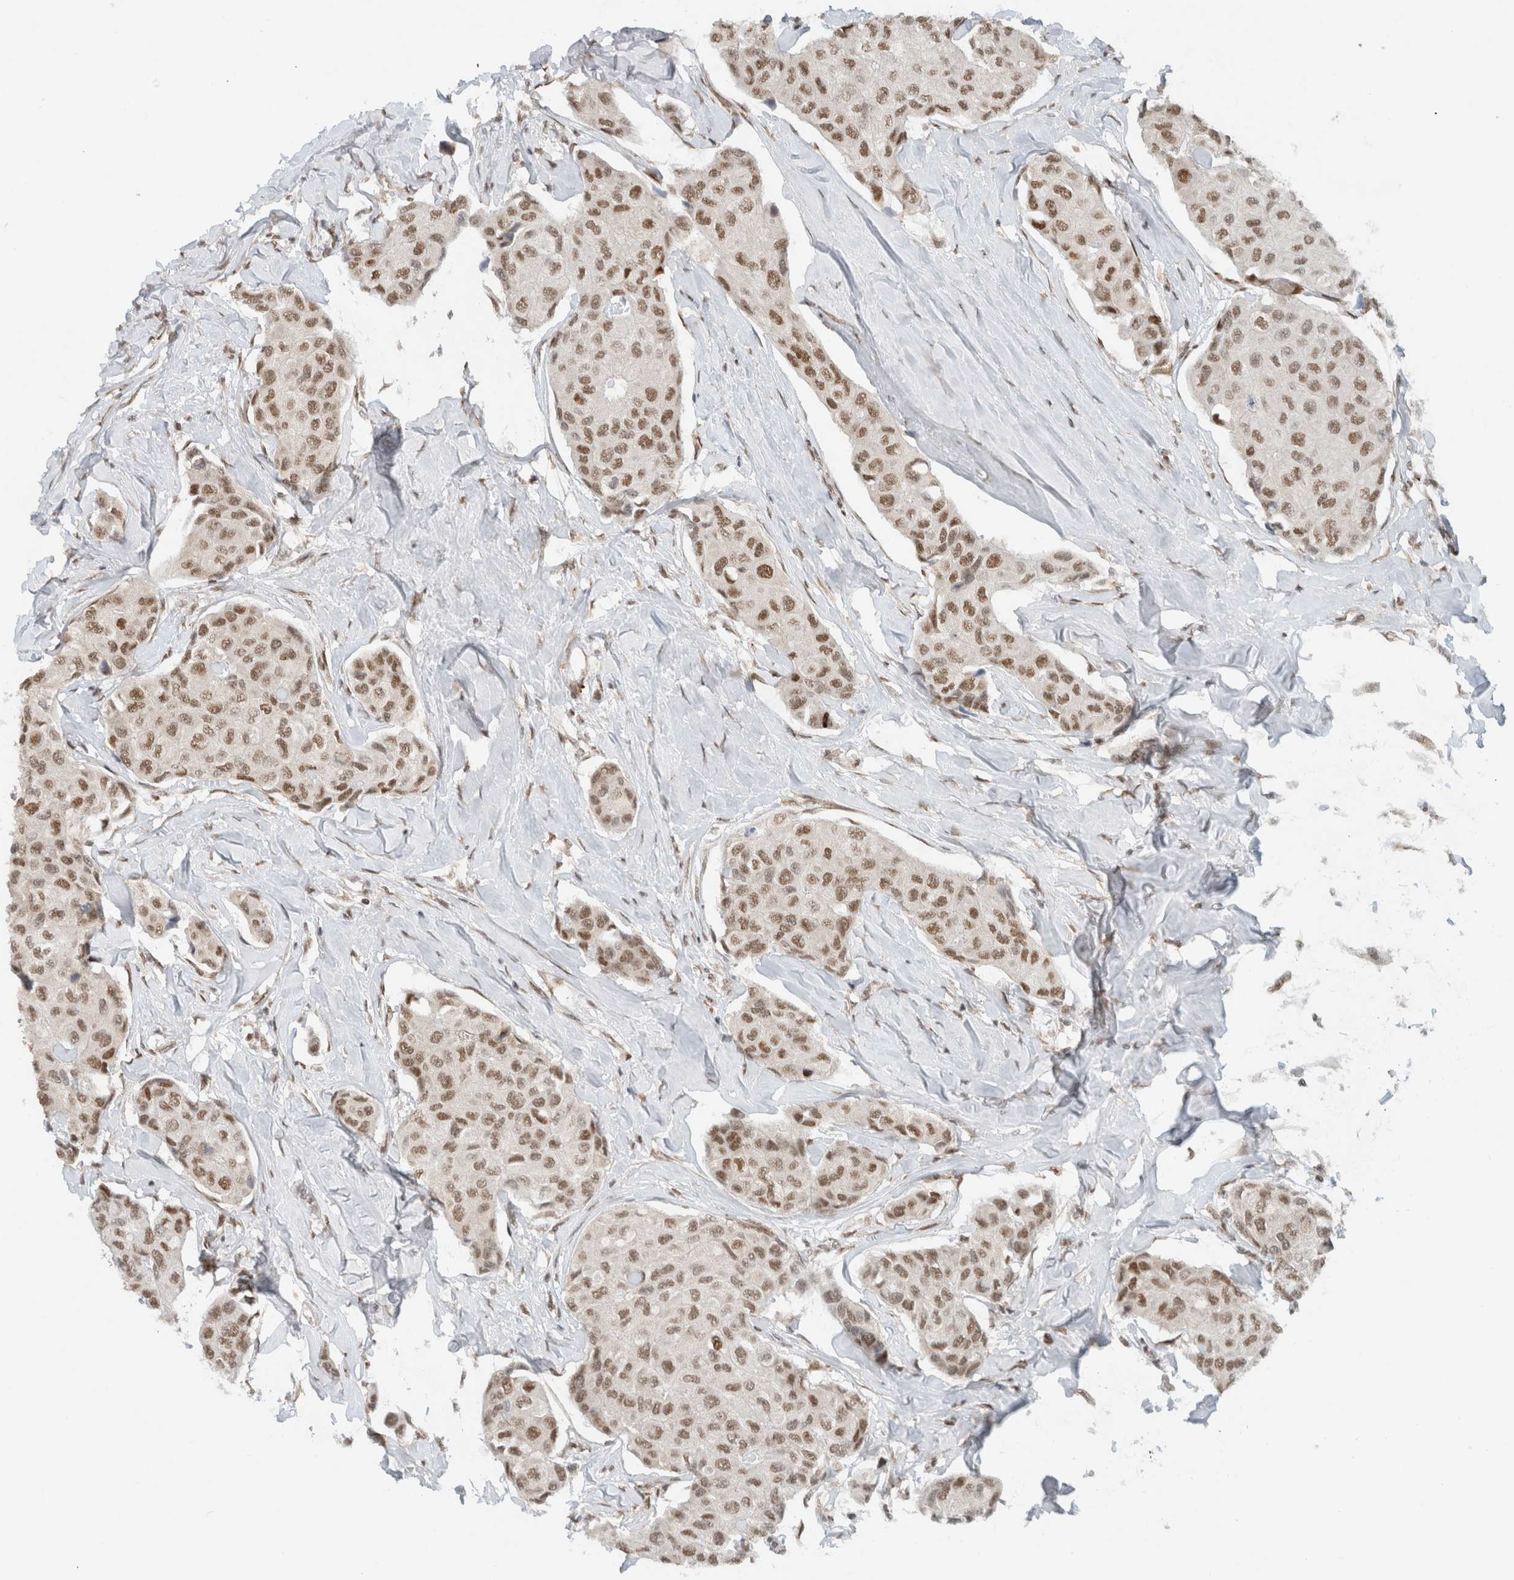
{"staining": {"intensity": "moderate", "quantity": ">75%", "location": "nuclear"}, "tissue": "breast cancer", "cell_type": "Tumor cells", "image_type": "cancer", "snomed": [{"axis": "morphology", "description": "Duct carcinoma"}, {"axis": "topography", "description": "Breast"}], "caption": "An immunohistochemistry (IHC) micrograph of neoplastic tissue is shown. Protein staining in brown shows moderate nuclear positivity in breast cancer (intraductal carcinoma) within tumor cells. (DAB = brown stain, brightfield microscopy at high magnification).", "gene": "HNRNPR", "patient": {"sex": "female", "age": 80}}